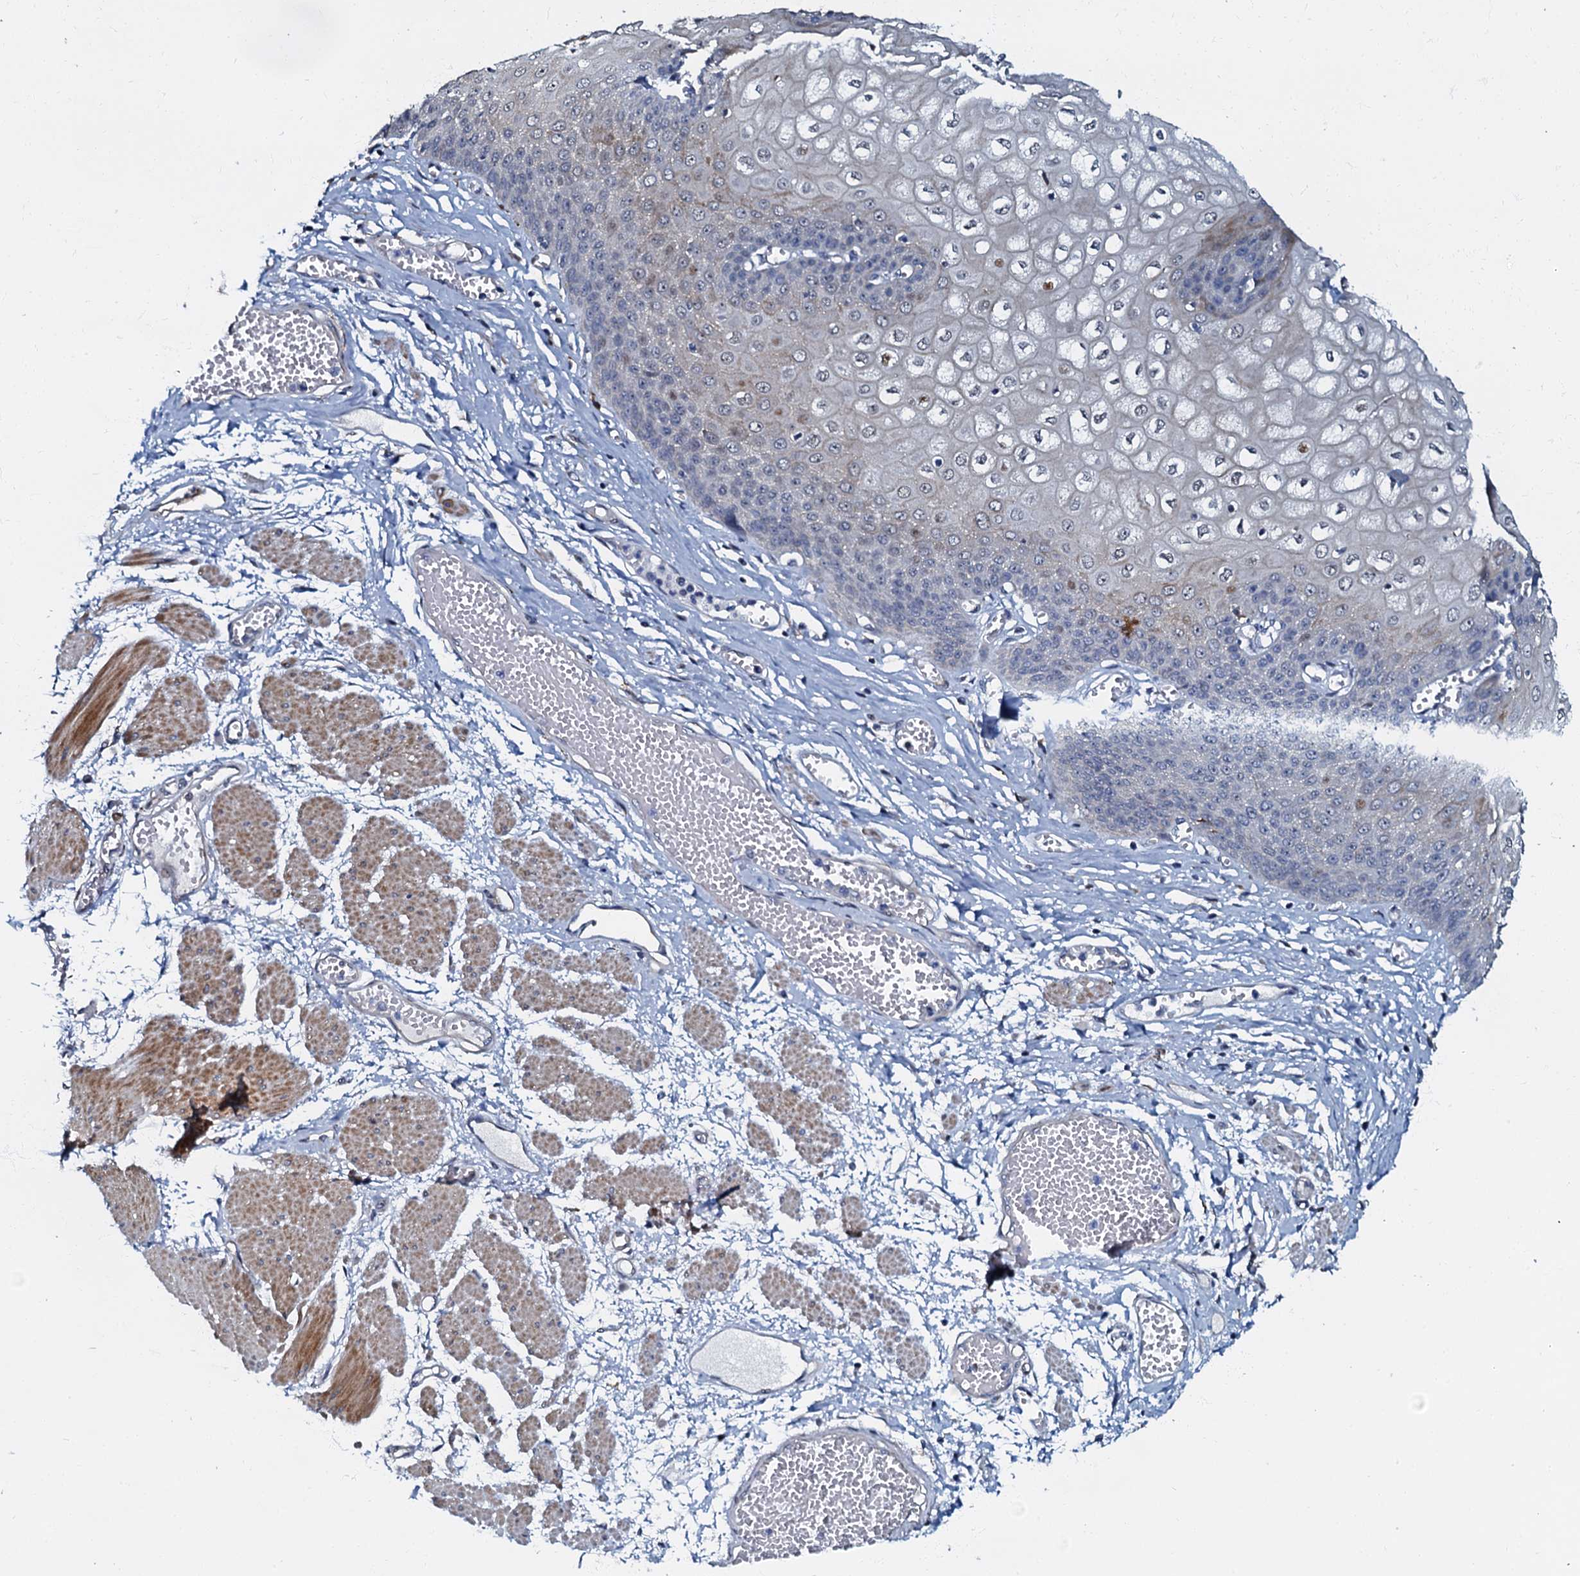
{"staining": {"intensity": "moderate", "quantity": "25%-75%", "location": "cytoplasmic/membranous,nuclear"}, "tissue": "esophagus", "cell_type": "Squamous epithelial cells", "image_type": "normal", "snomed": [{"axis": "morphology", "description": "Normal tissue, NOS"}, {"axis": "topography", "description": "Esophagus"}], "caption": "This image displays benign esophagus stained with immunohistochemistry (IHC) to label a protein in brown. The cytoplasmic/membranous,nuclear of squamous epithelial cells show moderate positivity for the protein. Nuclei are counter-stained blue.", "gene": "OLAH", "patient": {"sex": "male", "age": 60}}